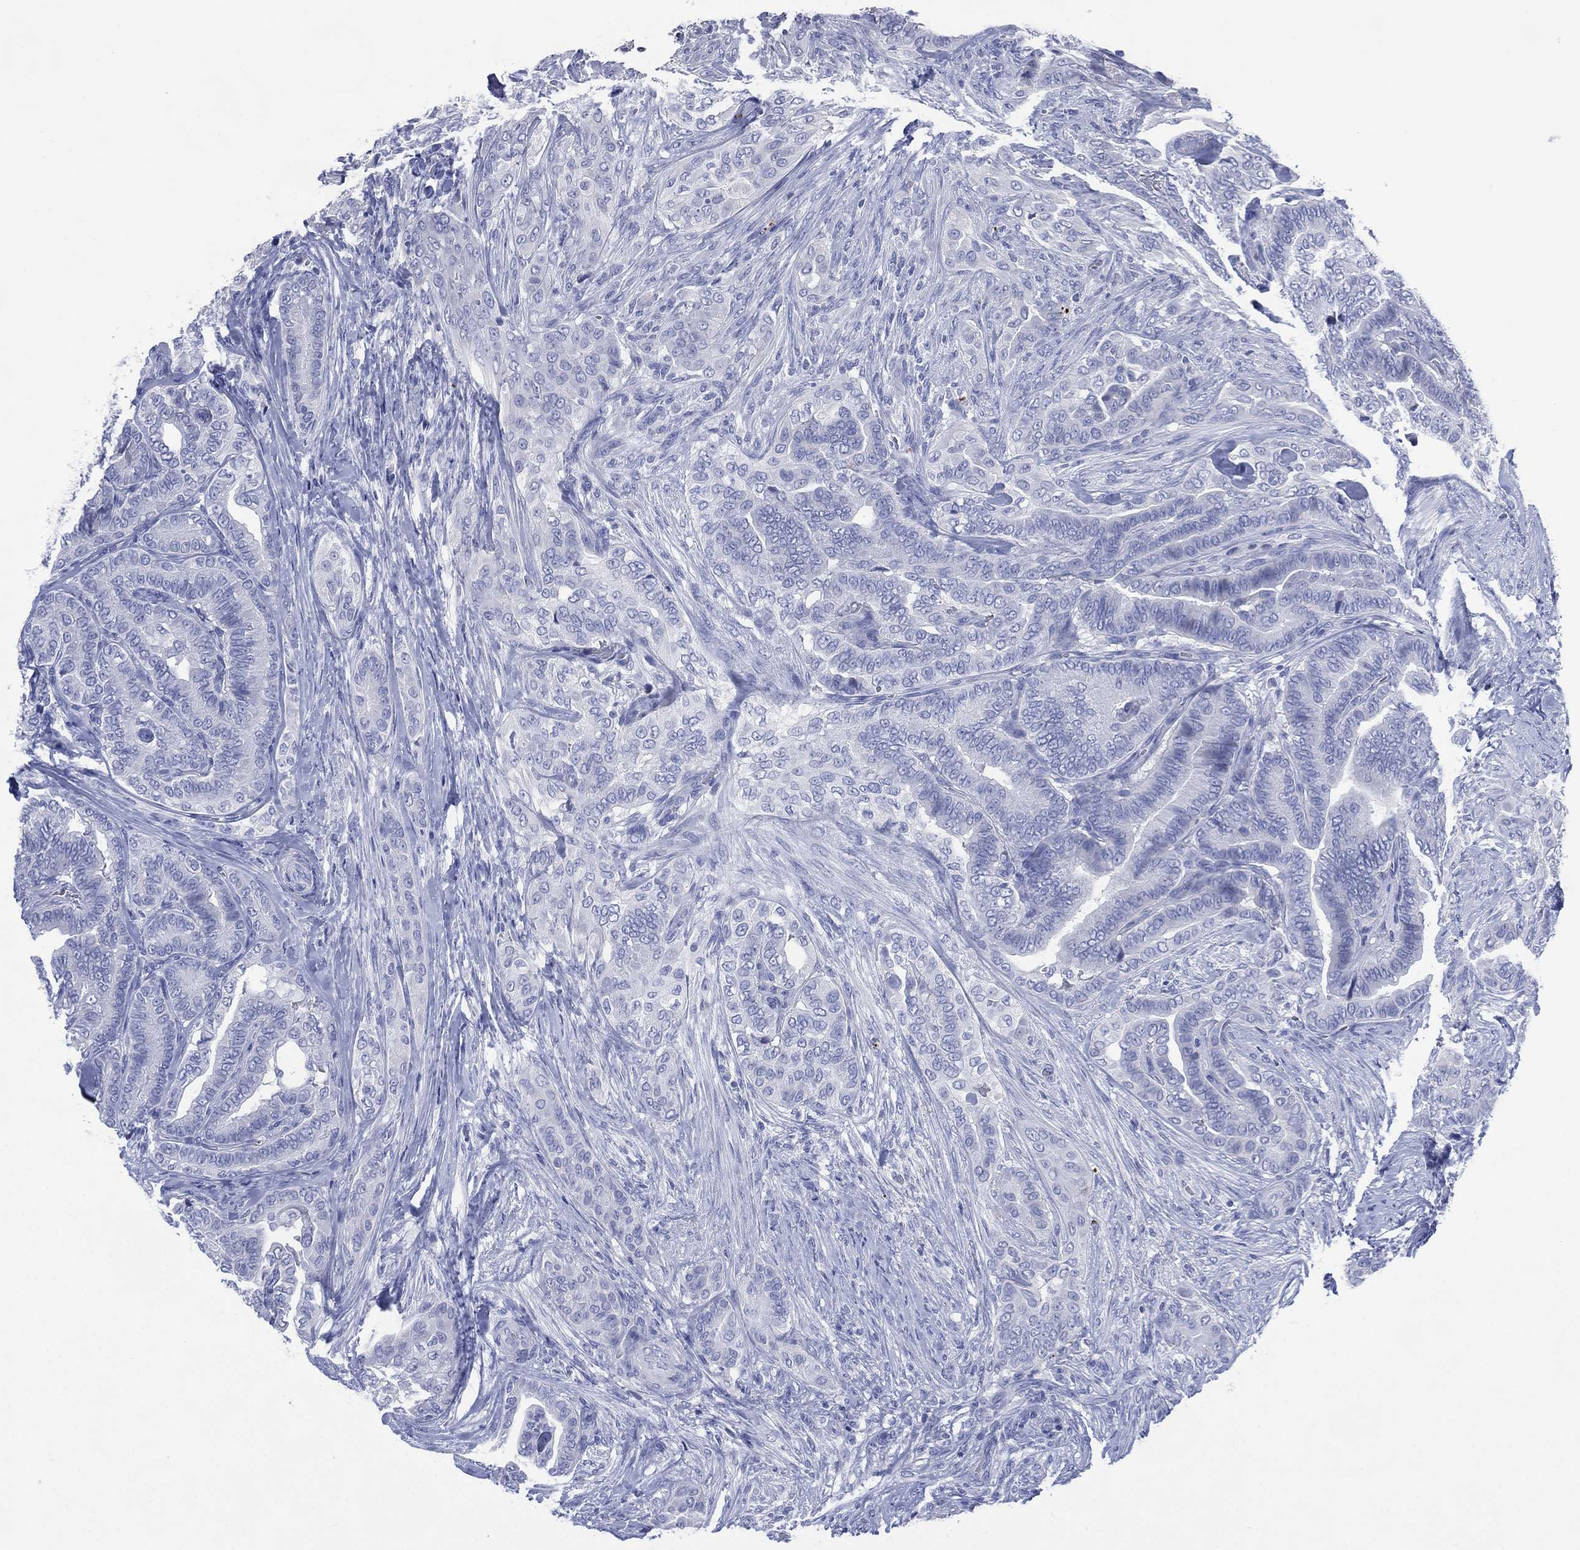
{"staining": {"intensity": "negative", "quantity": "none", "location": "none"}, "tissue": "thyroid cancer", "cell_type": "Tumor cells", "image_type": "cancer", "snomed": [{"axis": "morphology", "description": "Papillary adenocarcinoma, NOS"}, {"axis": "topography", "description": "Thyroid gland"}], "caption": "A micrograph of human thyroid papillary adenocarcinoma is negative for staining in tumor cells.", "gene": "TMEM247", "patient": {"sex": "male", "age": 61}}